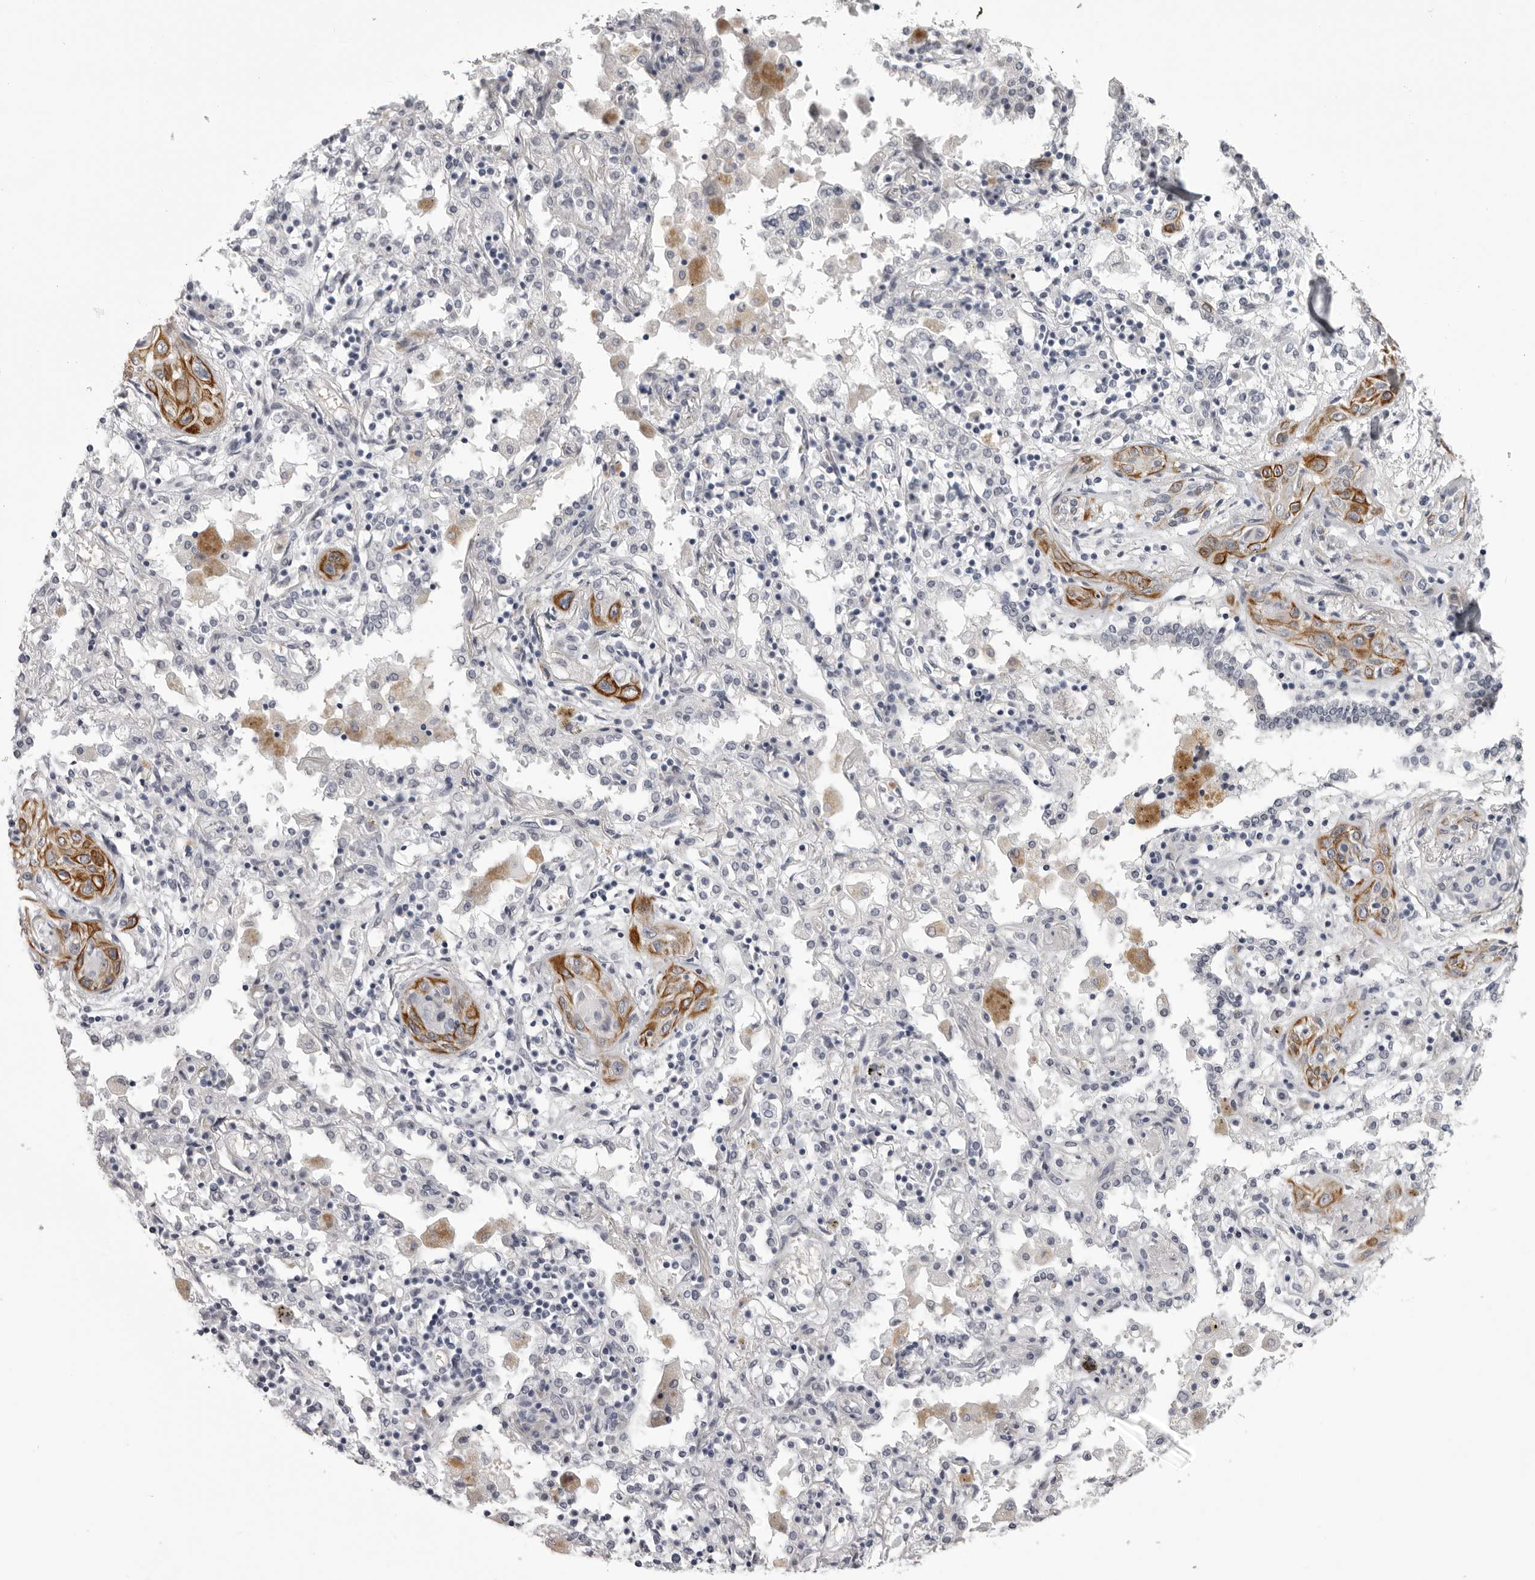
{"staining": {"intensity": "moderate", "quantity": ">75%", "location": "cytoplasmic/membranous"}, "tissue": "lung cancer", "cell_type": "Tumor cells", "image_type": "cancer", "snomed": [{"axis": "morphology", "description": "Squamous cell carcinoma, NOS"}, {"axis": "topography", "description": "Lung"}], "caption": "Human lung cancer stained with a brown dye demonstrates moderate cytoplasmic/membranous positive staining in about >75% of tumor cells.", "gene": "EPHA10", "patient": {"sex": "female", "age": 47}}